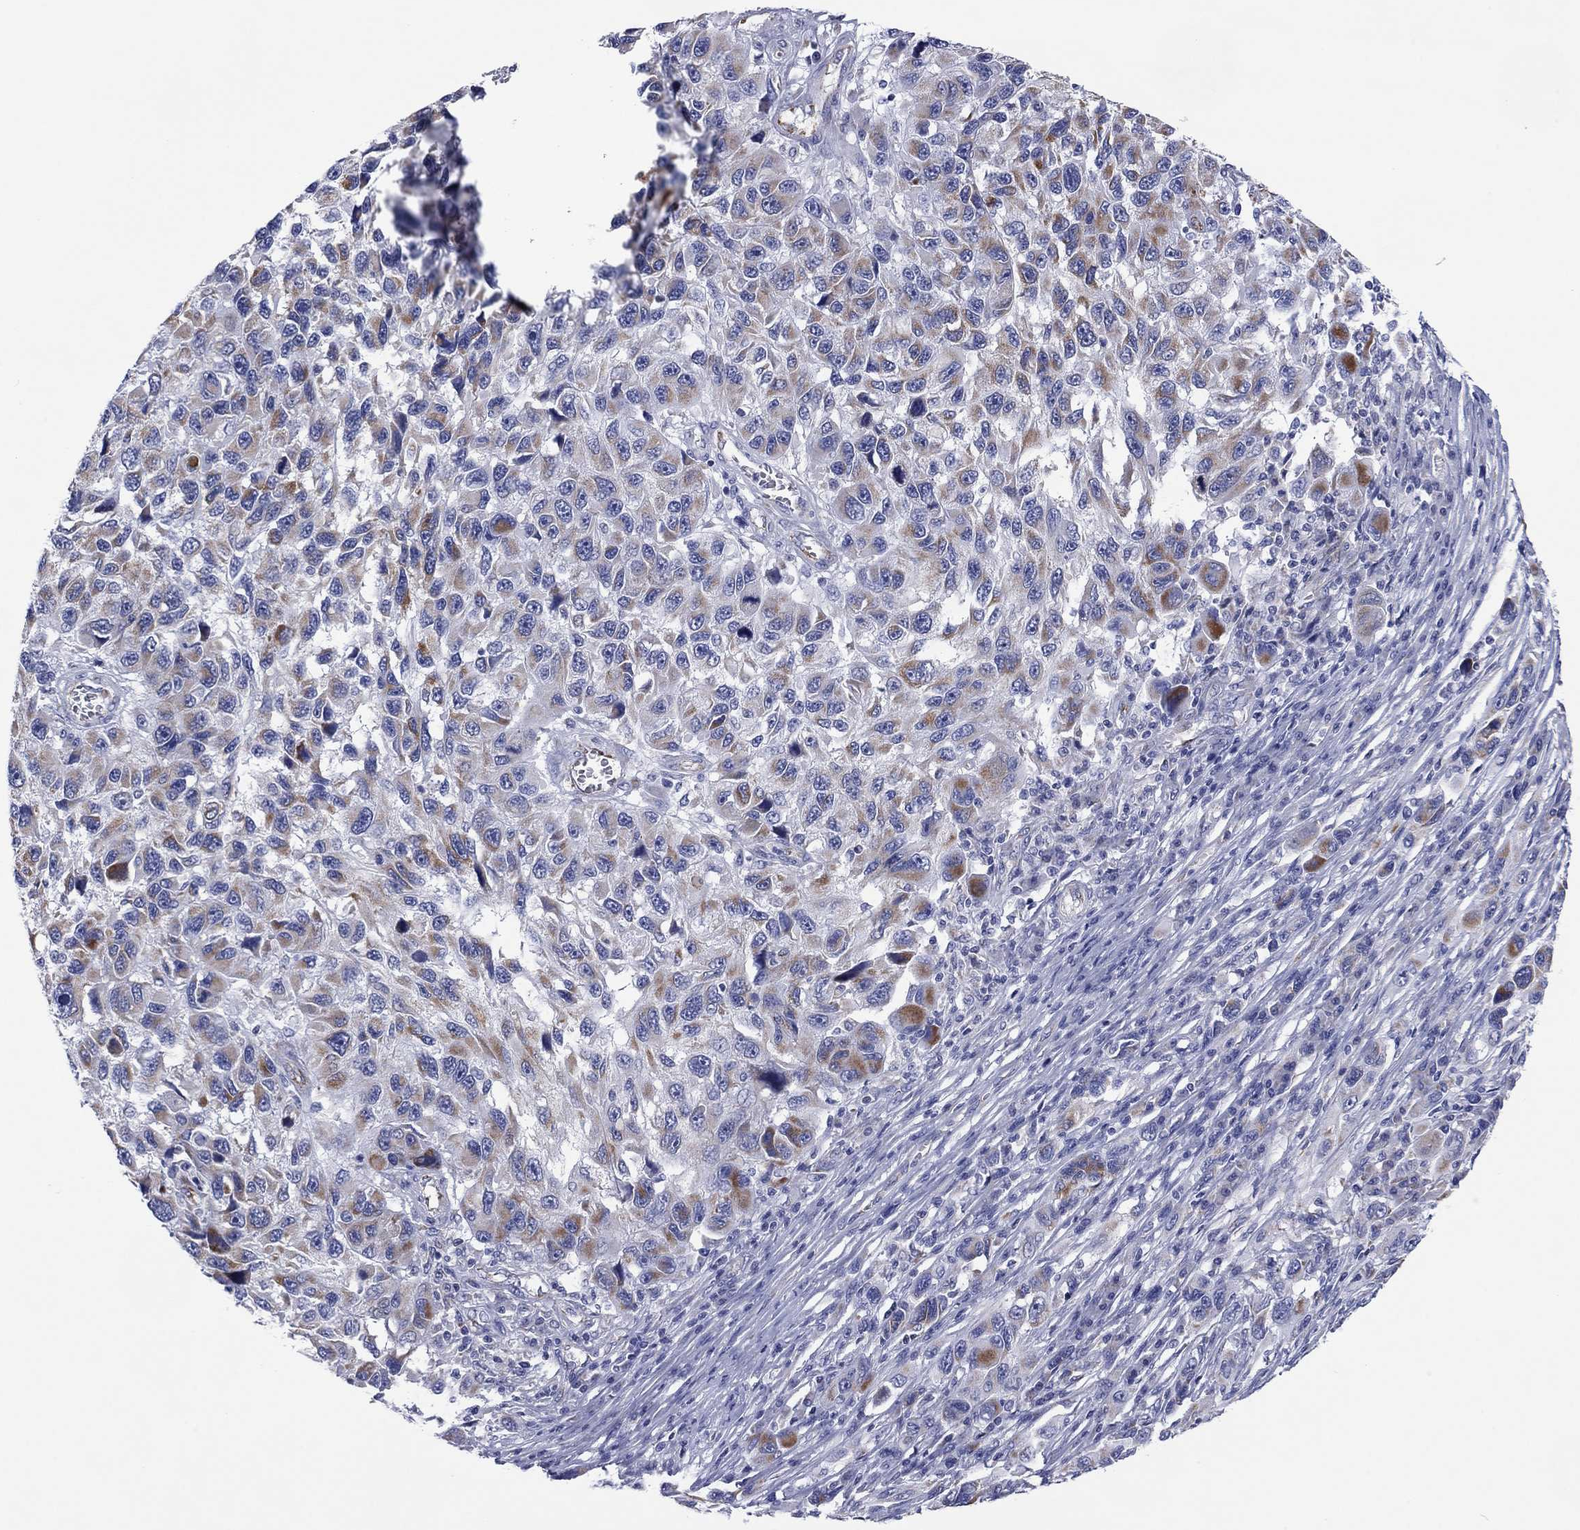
{"staining": {"intensity": "strong", "quantity": "<25%", "location": "cytoplasmic/membranous"}, "tissue": "melanoma", "cell_type": "Tumor cells", "image_type": "cancer", "snomed": [{"axis": "morphology", "description": "Malignant melanoma, NOS"}, {"axis": "topography", "description": "Skin"}], "caption": "Melanoma stained with a brown dye shows strong cytoplasmic/membranous positive positivity in about <25% of tumor cells.", "gene": "MGST3", "patient": {"sex": "male", "age": 53}}